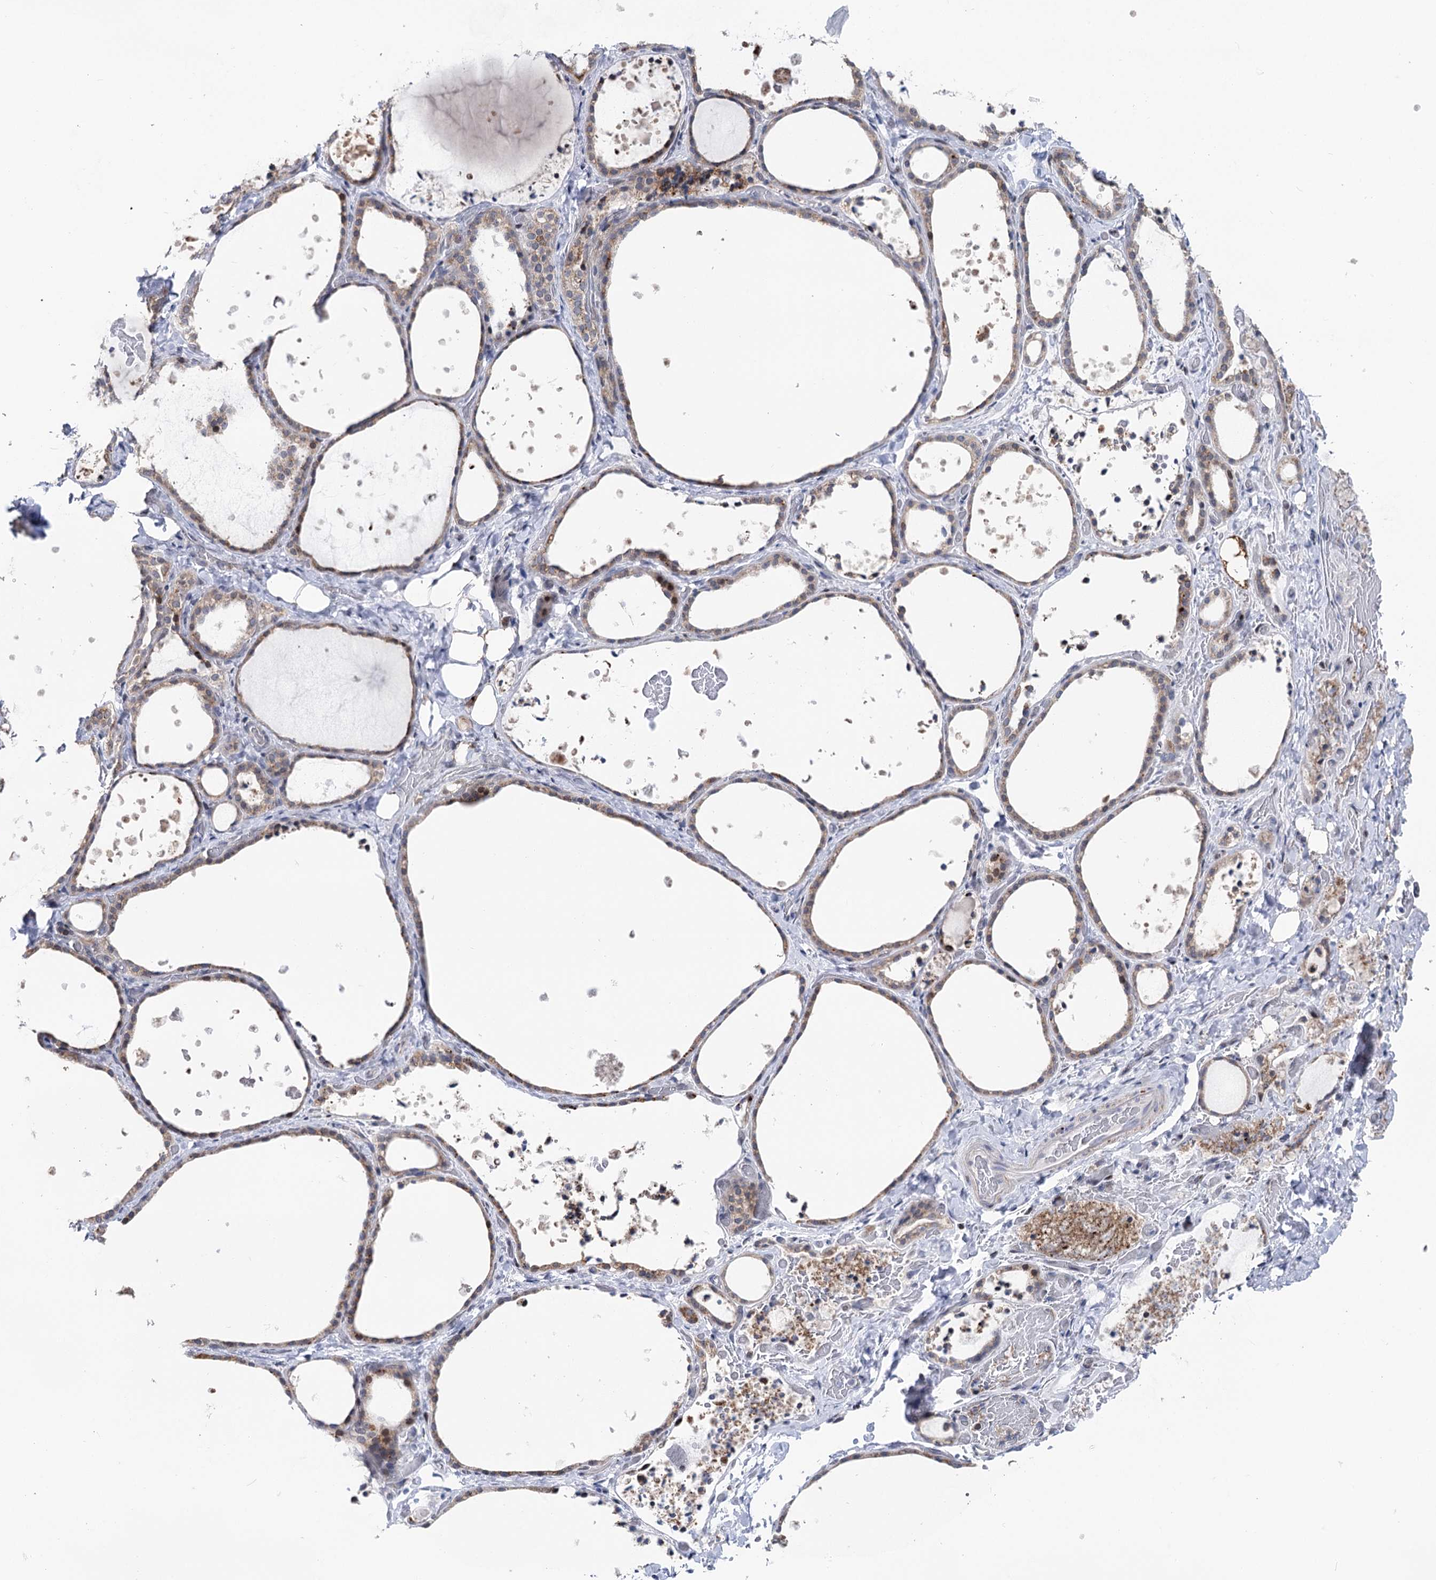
{"staining": {"intensity": "moderate", "quantity": ">75%", "location": "cytoplasmic/membranous"}, "tissue": "thyroid gland", "cell_type": "Glandular cells", "image_type": "normal", "snomed": [{"axis": "morphology", "description": "Normal tissue, NOS"}, {"axis": "topography", "description": "Thyroid gland"}], "caption": "A medium amount of moderate cytoplasmic/membranous positivity is seen in approximately >75% of glandular cells in normal thyroid gland.", "gene": "PTGR1", "patient": {"sex": "female", "age": 44}}